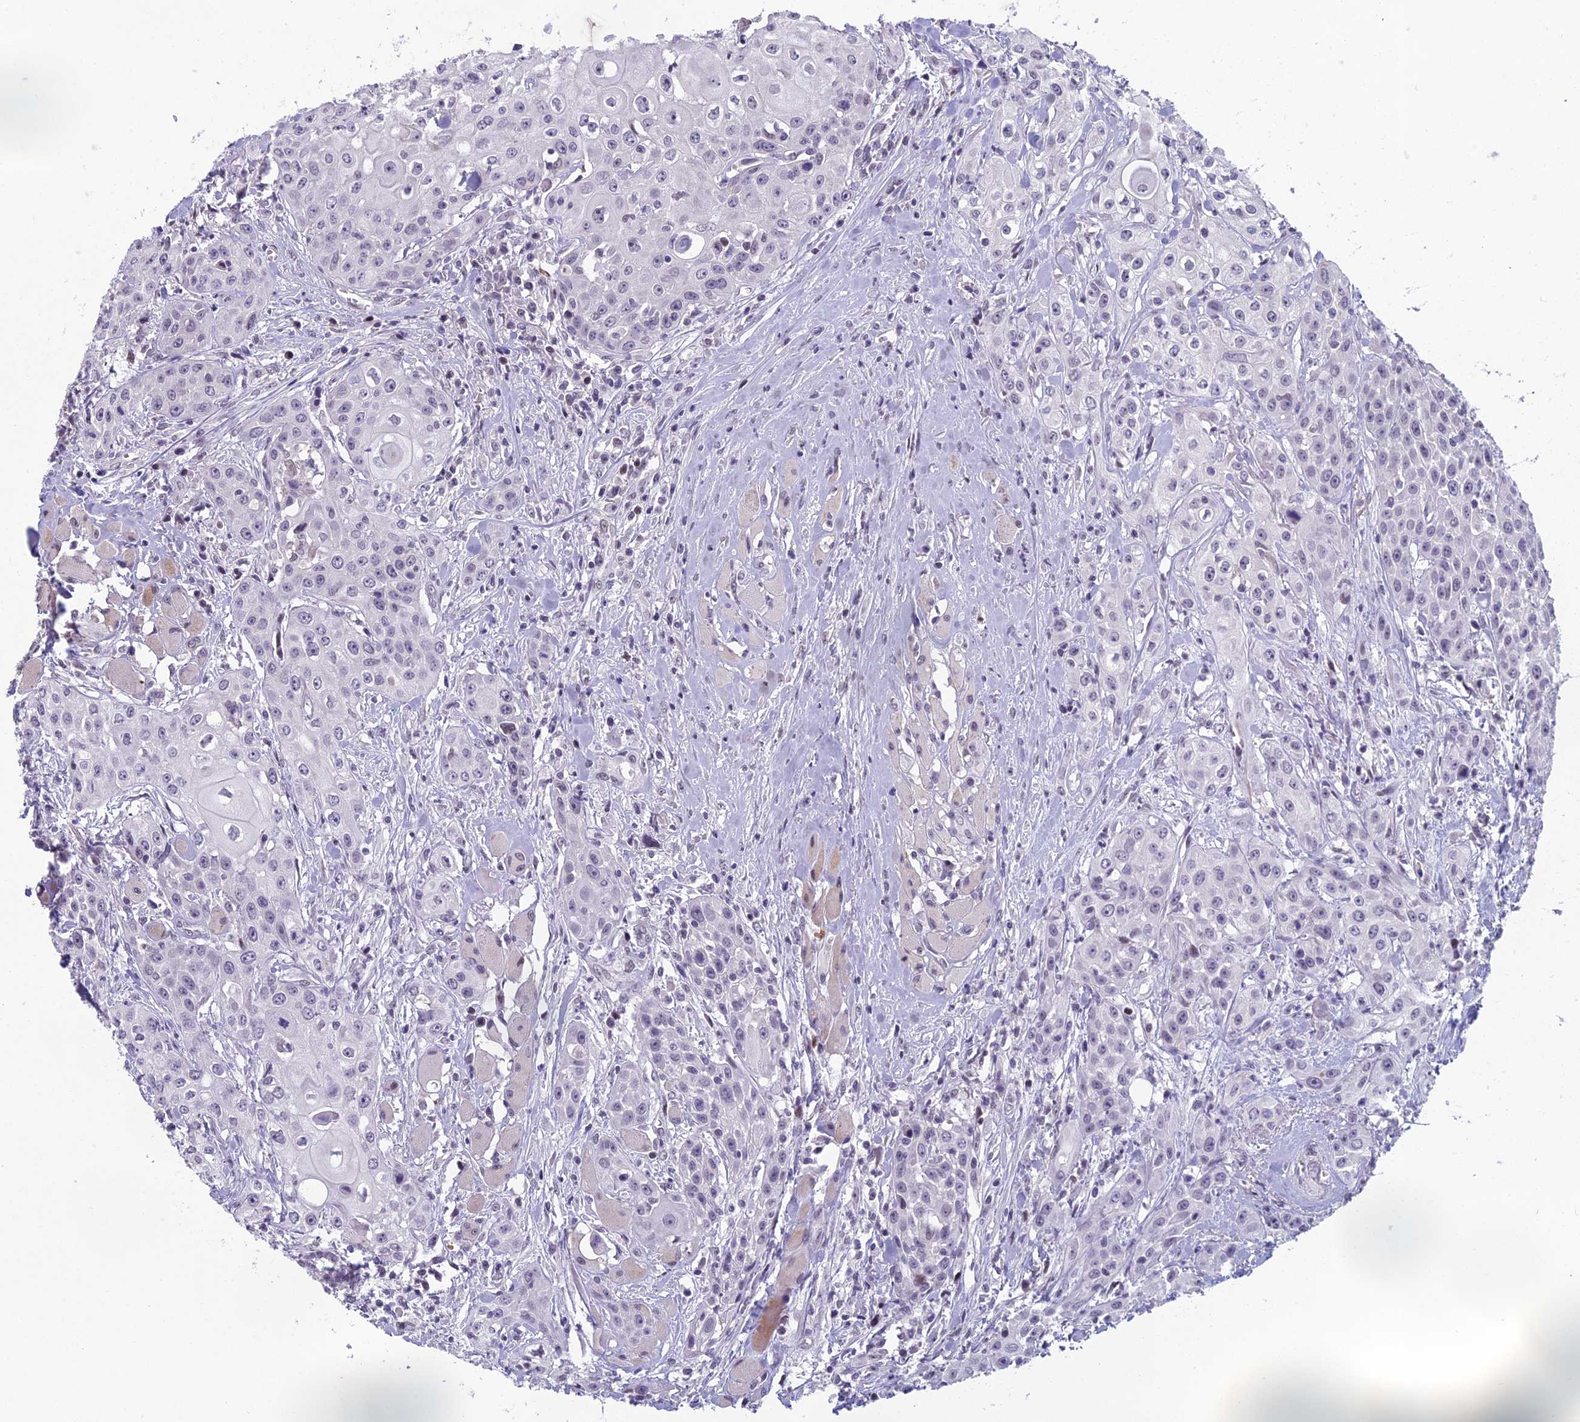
{"staining": {"intensity": "negative", "quantity": "none", "location": "none"}, "tissue": "head and neck cancer", "cell_type": "Tumor cells", "image_type": "cancer", "snomed": [{"axis": "morphology", "description": "Squamous cell carcinoma, NOS"}, {"axis": "topography", "description": "Oral tissue"}, {"axis": "topography", "description": "Head-Neck"}], "caption": "This is a photomicrograph of immunohistochemistry (IHC) staining of squamous cell carcinoma (head and neck), which shows no expression in tumor cells.", "gene": "RGS17", "patient": {"sex": "female", "age": 82}}